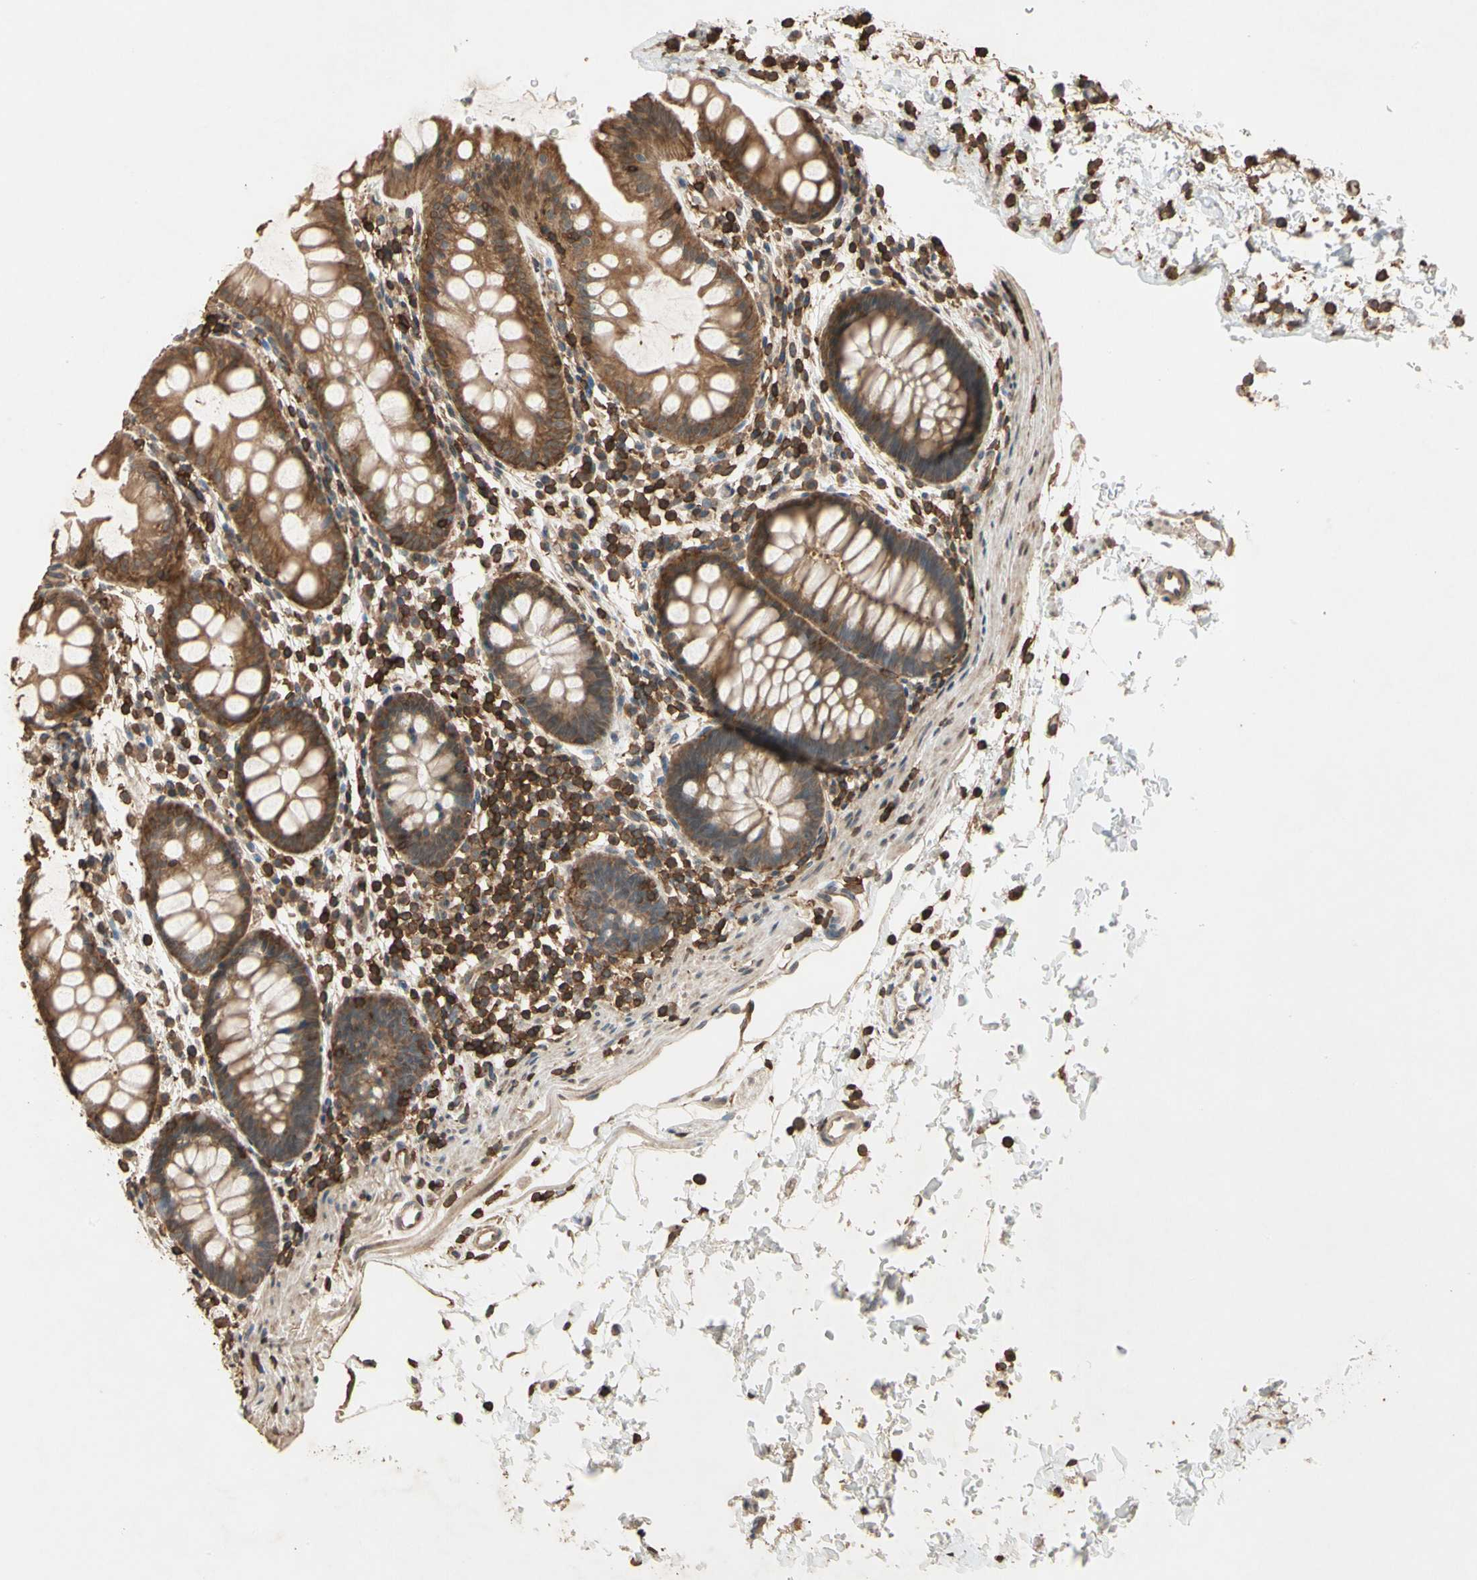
{"staining": {"intensity": "moderate", "quantity": ">75%", "location": "cytoplasmic/membranous"}, "tissue": "rectum", "cell_type": "Glandular cells", "image_type": "normal", "snomed": [{"axis": "morphology", "description": "Normal tissue, NOS"}, {"axis": "topography", "description": "Rectum"}], "caption": "Brown immunohistochemical staining in benign human rectum demonstrates moderate cytoplasmic/membranous positivity in about >75% of glandular cells. (Brightfield microscopy of DAB IHC at high magnification).", "gene": "MAP3K10", "patient": {"sex": "female", "age": 24}}